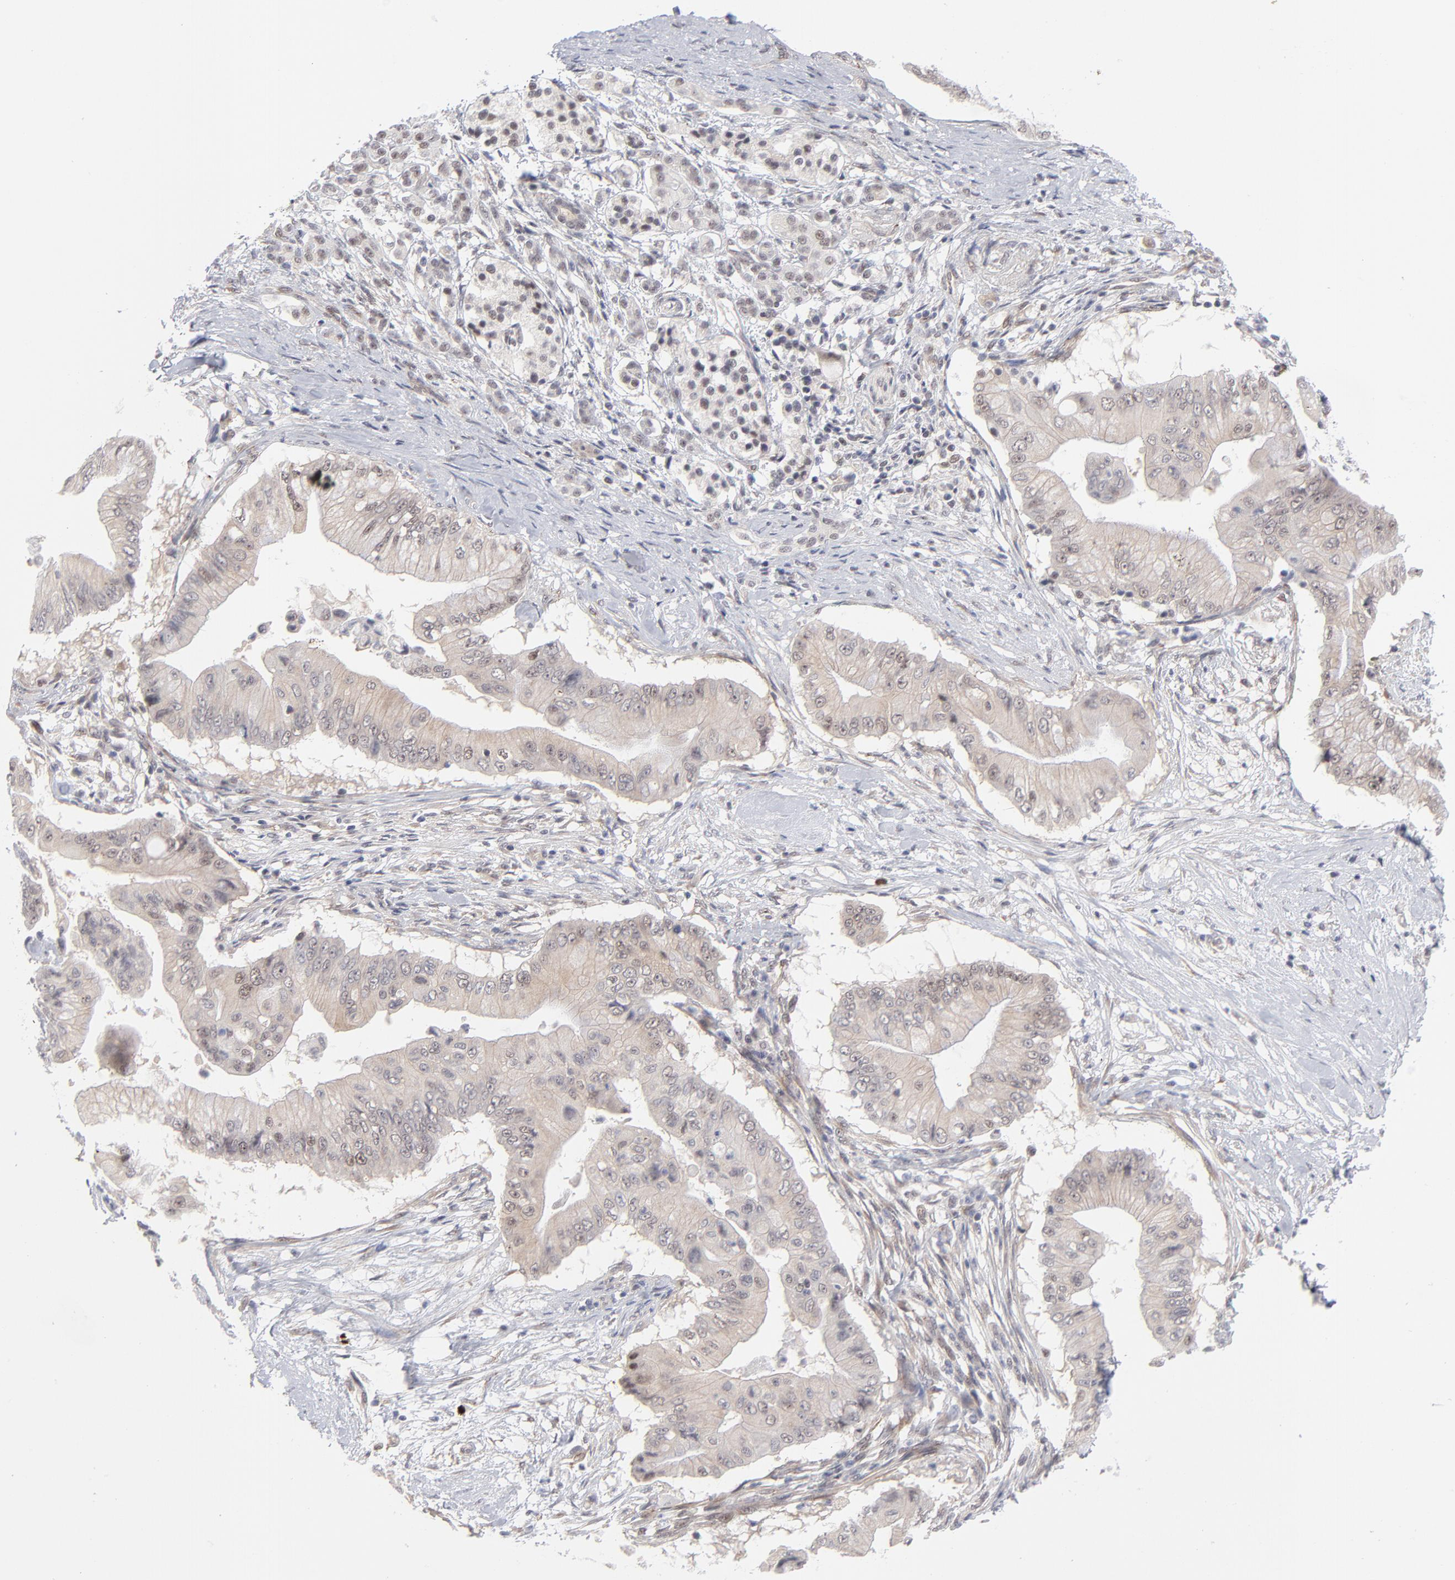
{"staining": {"intensity": "weak", "quantity": ">75%", "location": "cytoplasmic/membranous,nuclear"}, "tissue": "pancreatic cancer", "cell_type": "Tumor cells", "image_type": "cancer", "snomed": [{"axis": "morphology", "description": "Adenocarcinoma, NOS"}, {"axis": "topography", "description": "Pancreas"}], "caption": "Immunohistochemistry (IHC) of human pancreatic adenocarcinoma exhibits low levels of weak cytoplasmic/membranous and nuclear positivity in about >75% of tumor cells. (IHC, brightfield microscopy, high magnification).", "gene": "NBN", "patient": {"sex": "male", "age": 62}}